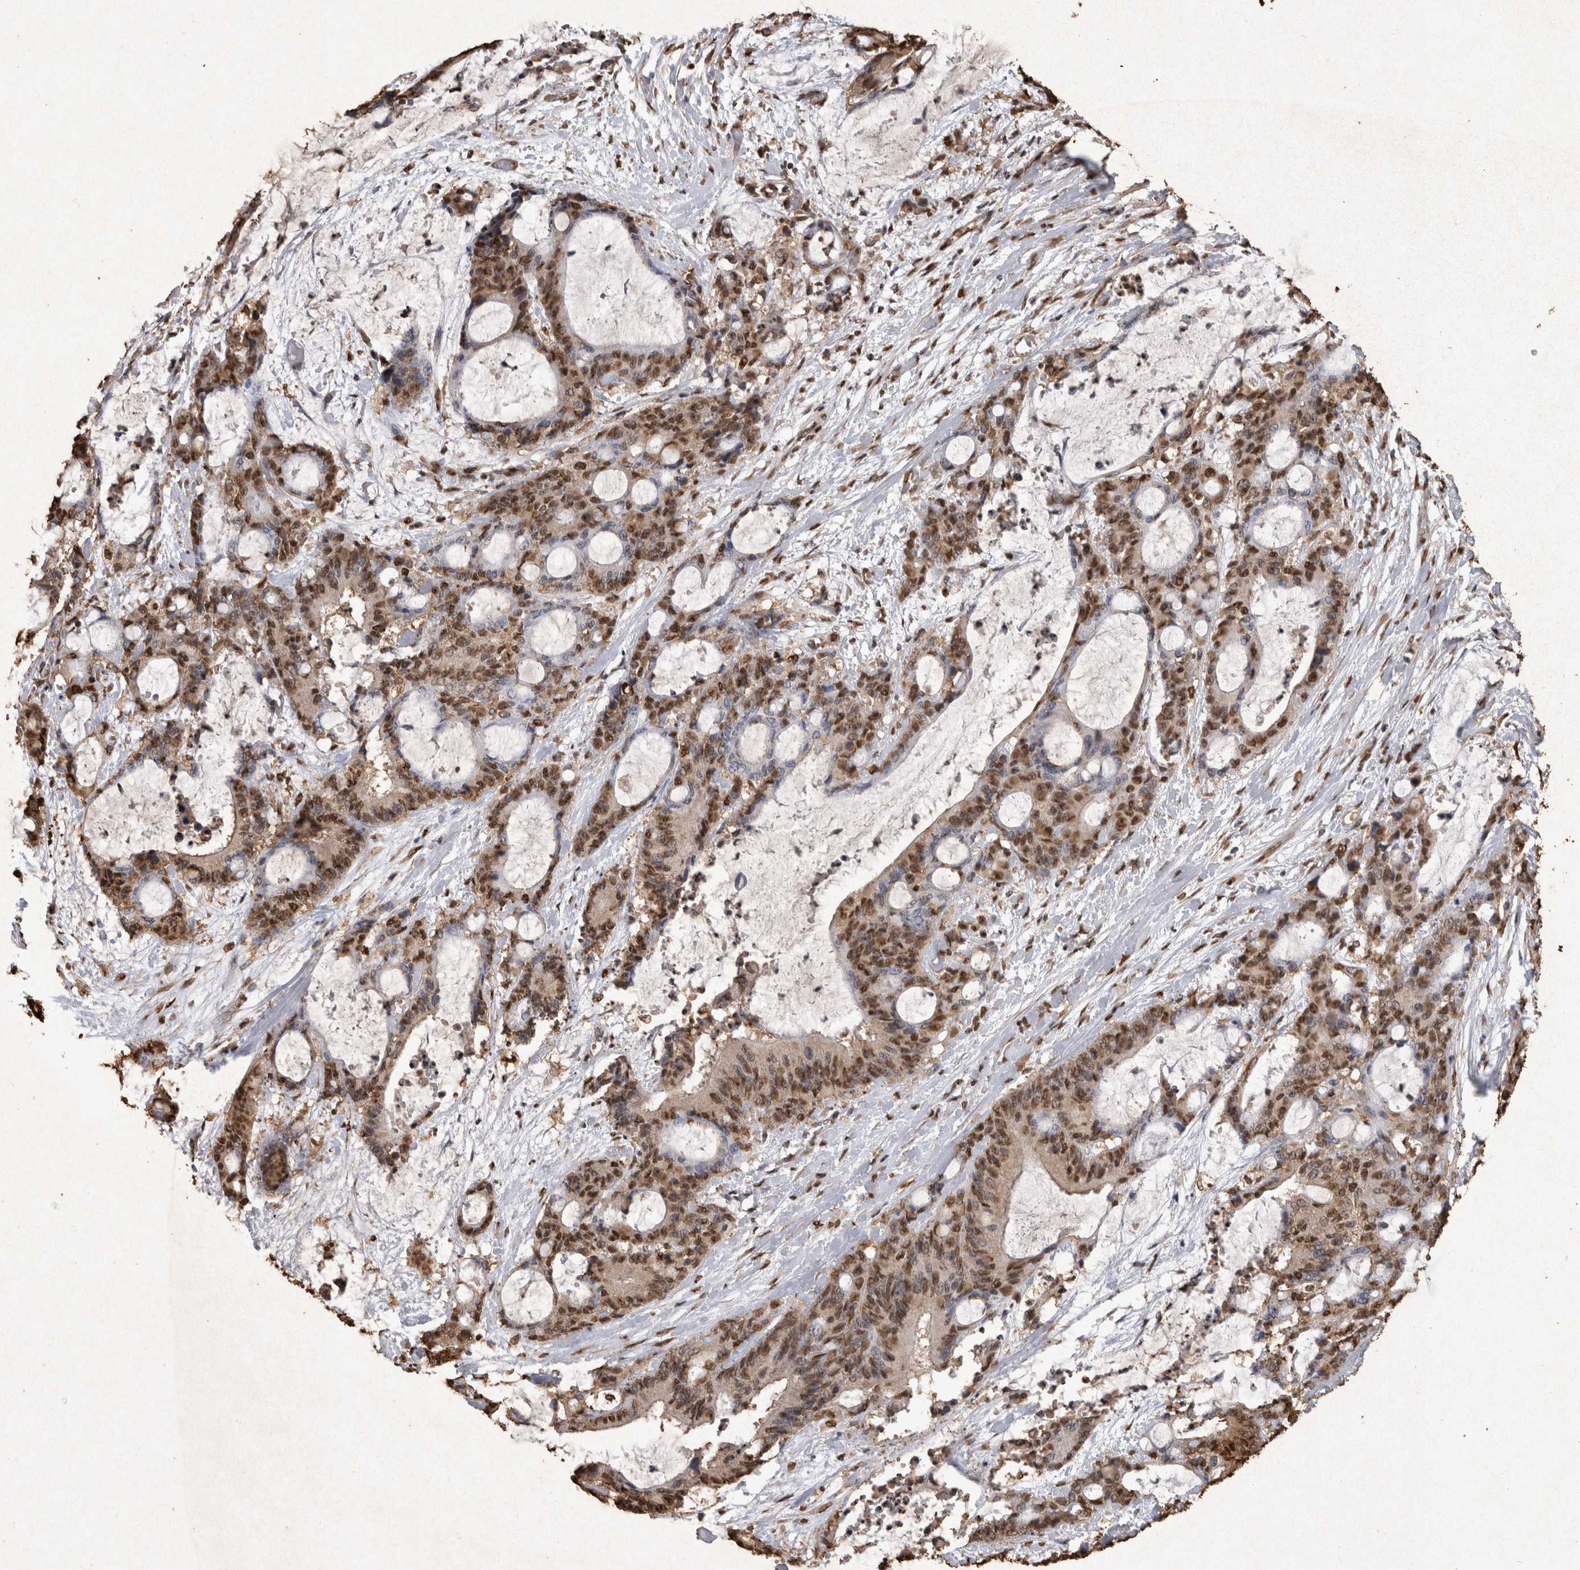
{"staining": {"intensity": "moderate", "quantity": ">75%", "location": "nuclear"}, "tissue": "liver cancer", "cell_type": "Tumor cells", "image_type": "cancer", "snomed": [{"axis": "morphology", "description": "Cholangiocarcinoma"}, {"axis": "topography", "description": "Liver"}], "caption": "Liver cholangiocarcinoma stained with DAB immunohistochemistry (IHC) exhibits medium levels of moderate nuclear staining in approximately >75% of tumor cells.", "gene": "OAS2", "patient": {"sex": "female", "age": 73}}